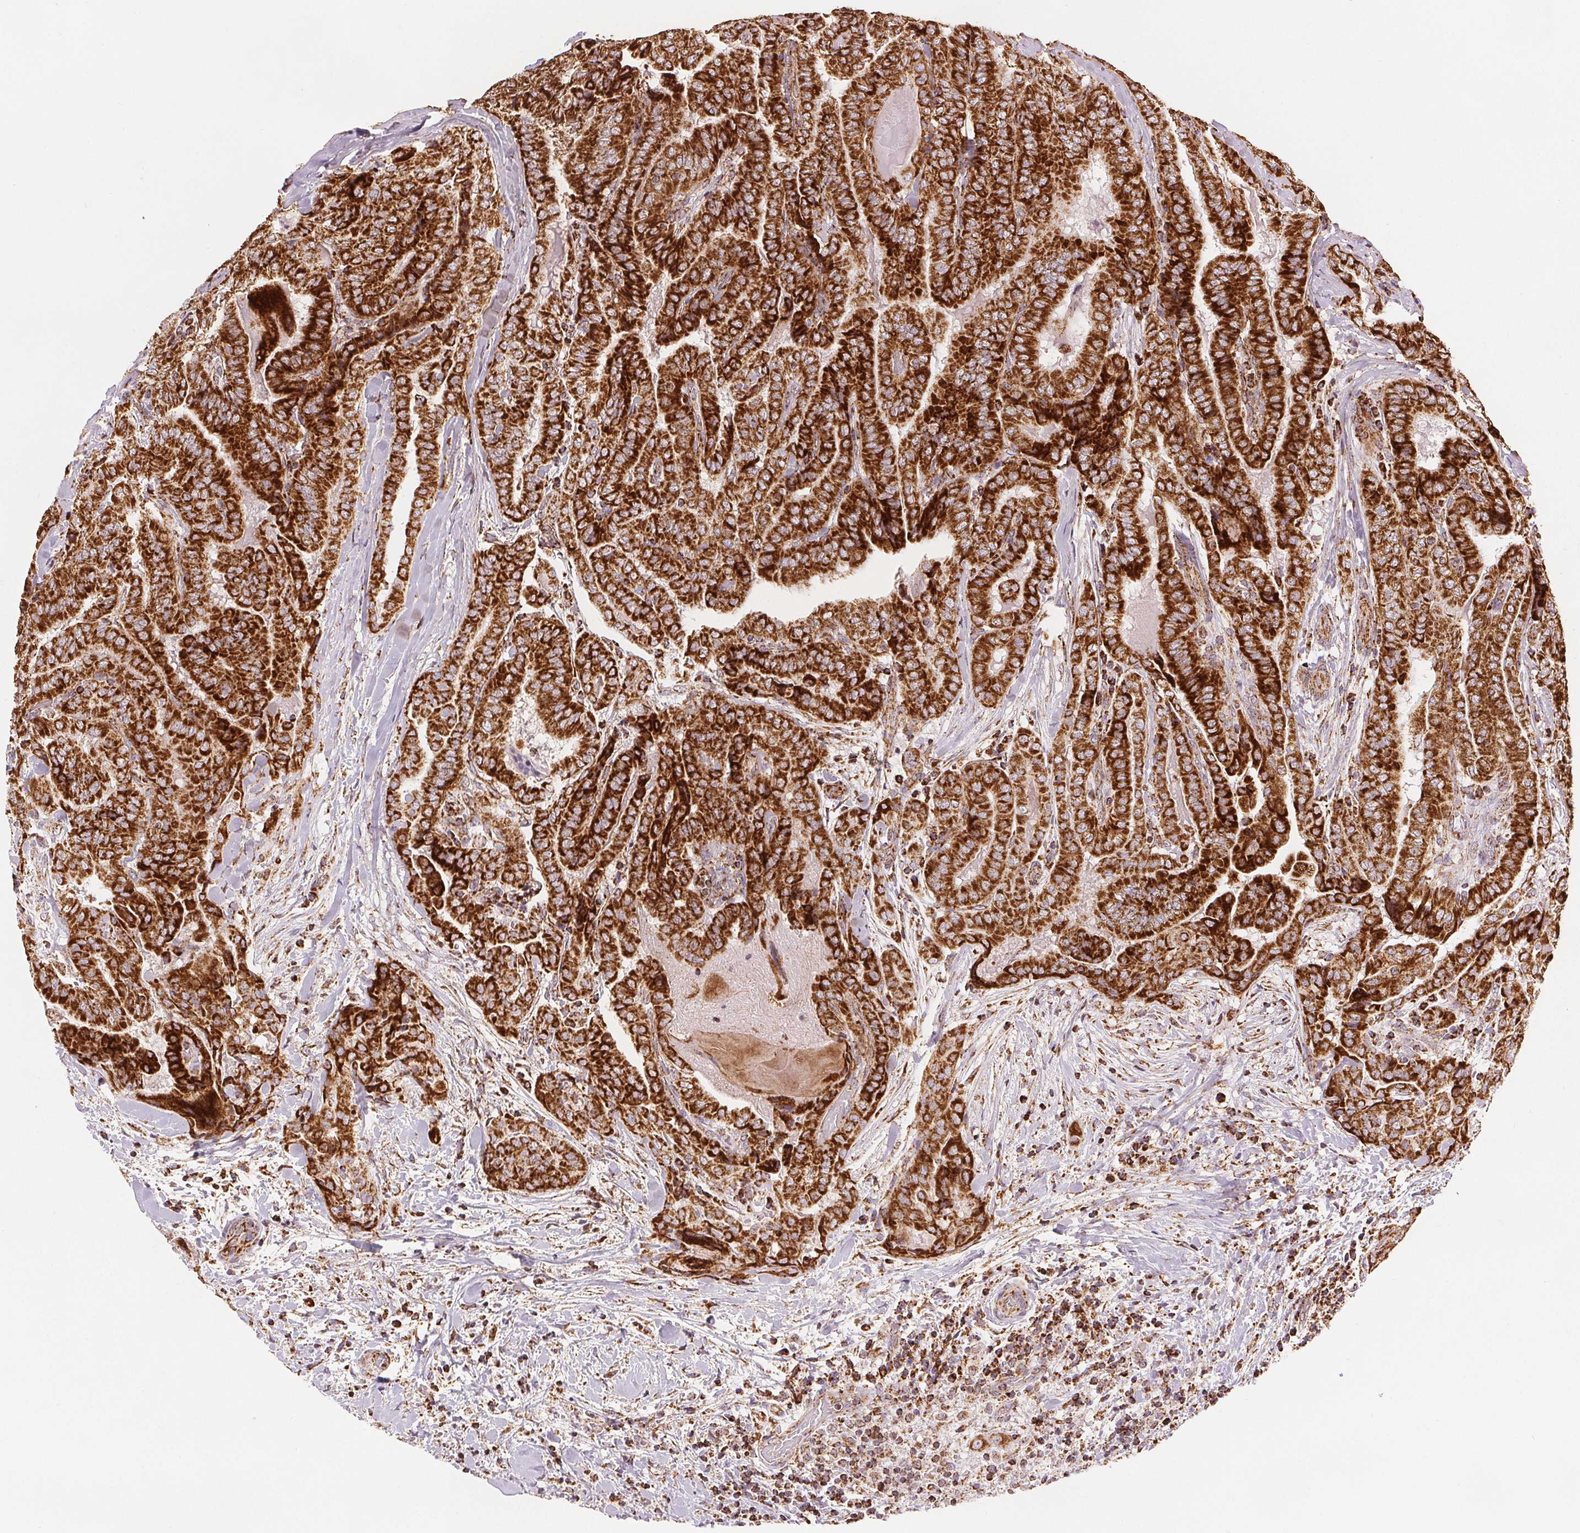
{"staining": {"intensity": "strong", "quantity": ">75%", "location": "cytoplasmic/membranous"}, "tissue": "thyroid cancer", "cell_type": "Tumor cells", "image_type": "cancer", "snomed": [{"axis": "morphology", "description": "Papillary adenocarcinoma, NOS"}, {"axis": "topography", "description": "Thyroid gland"}], "caption": "High-power microscopy captured an IHC image of thyroid papillary adenocarcinoma, revealing strong cytoplasmic/membranous positivity in about >75% of tumor cells.", "gene": "SDHB", "patient": {"sex": "female", "age": 61}}